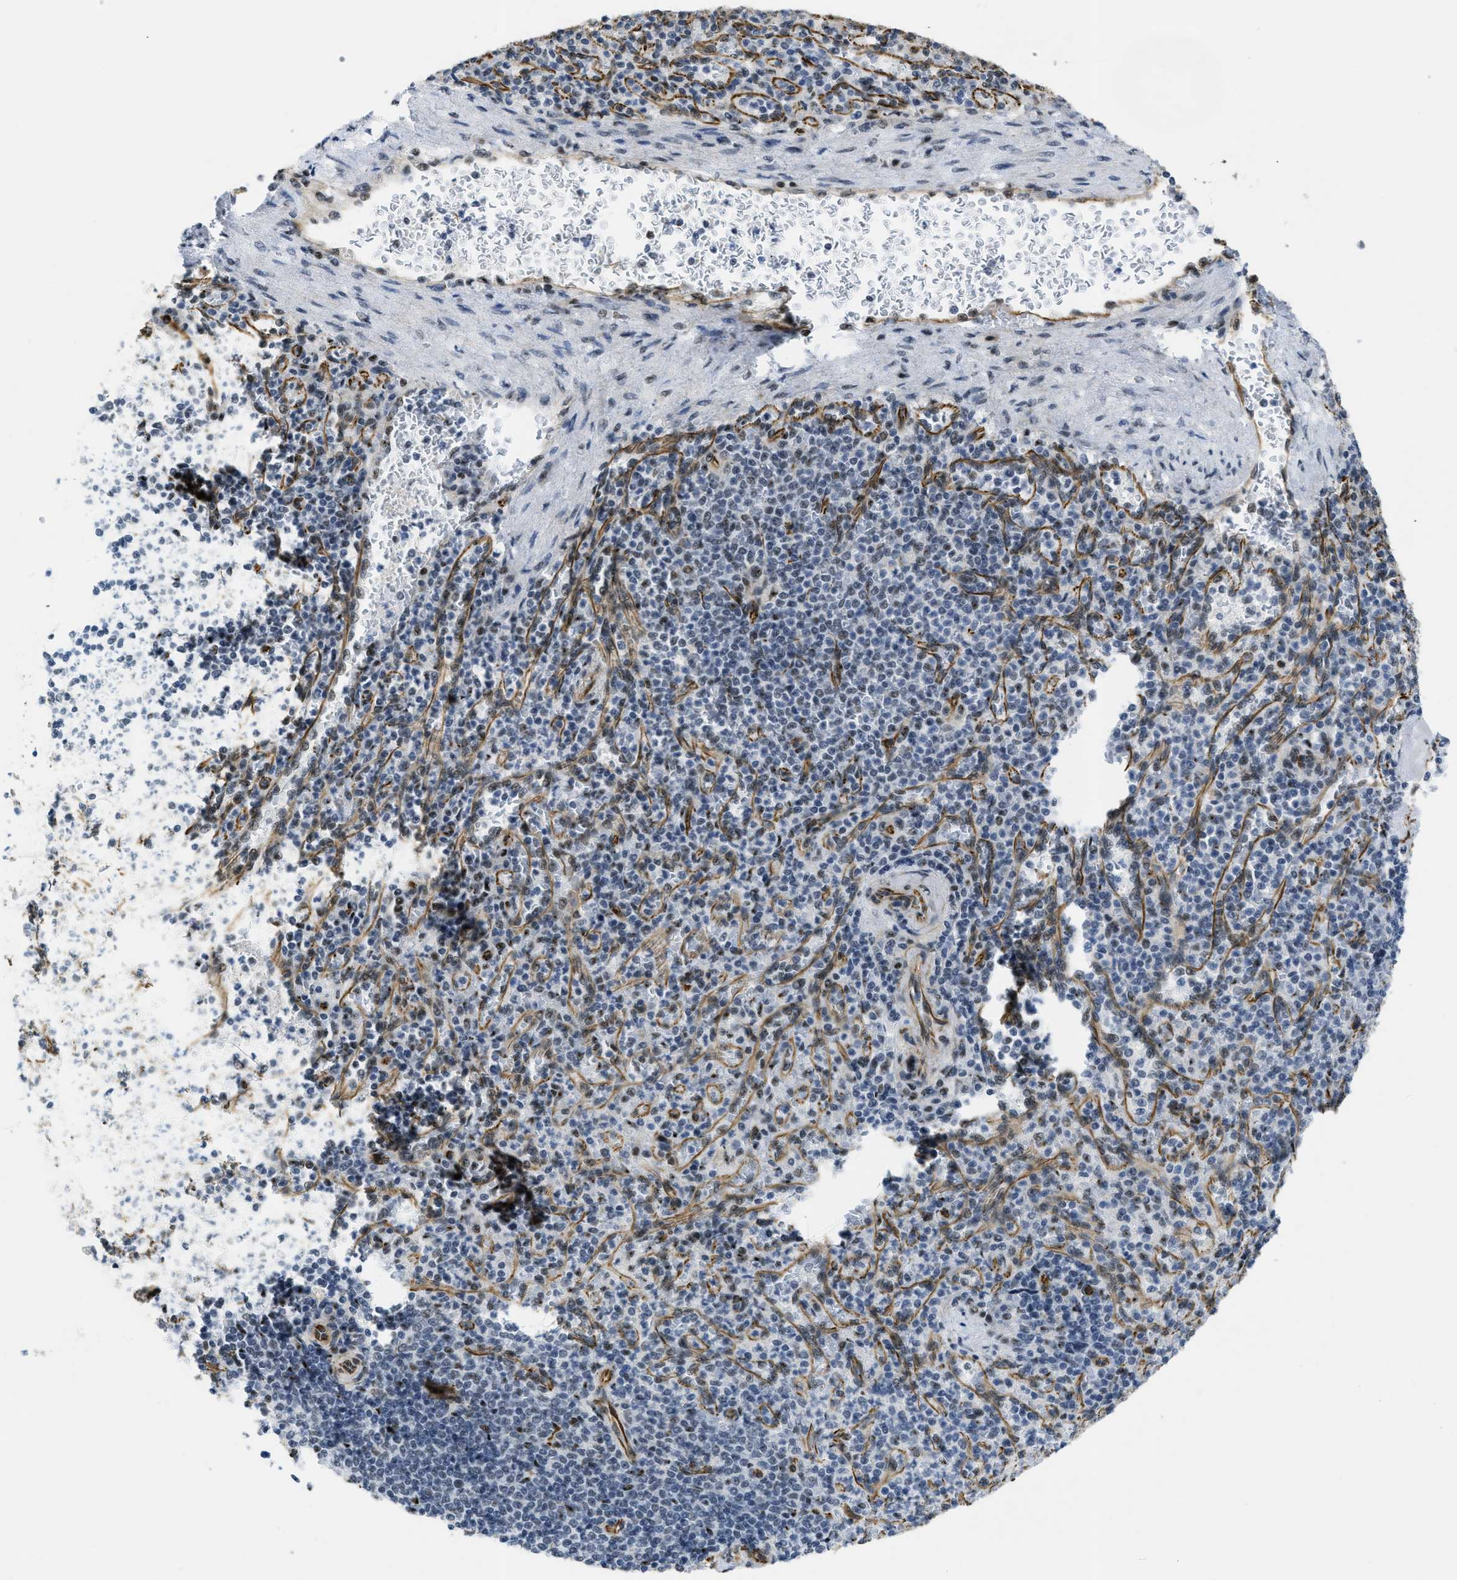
{"staining": {"intensity": "weak", "quantity": "25%-75%", "location": "cytoplasmic/membranous,nuclear"}, "tissue": "spleen", "cell_type": "Cells in red pulp", "image_type": "normal", "snomed": [{"axis": "morphology", "description": "Normal tissue, NOS"}, {"axis": "topography", "description": "Spleen"}], "caption": "Brown immunohistochemical staining in normal human spleen exhibits weak cytoplasmic/membranous,nuclear positivity in approximately 25%-75% of cells in red pulp.", "gene": "LRRC8B", "patient": {"sex": "female", "age": 74}}